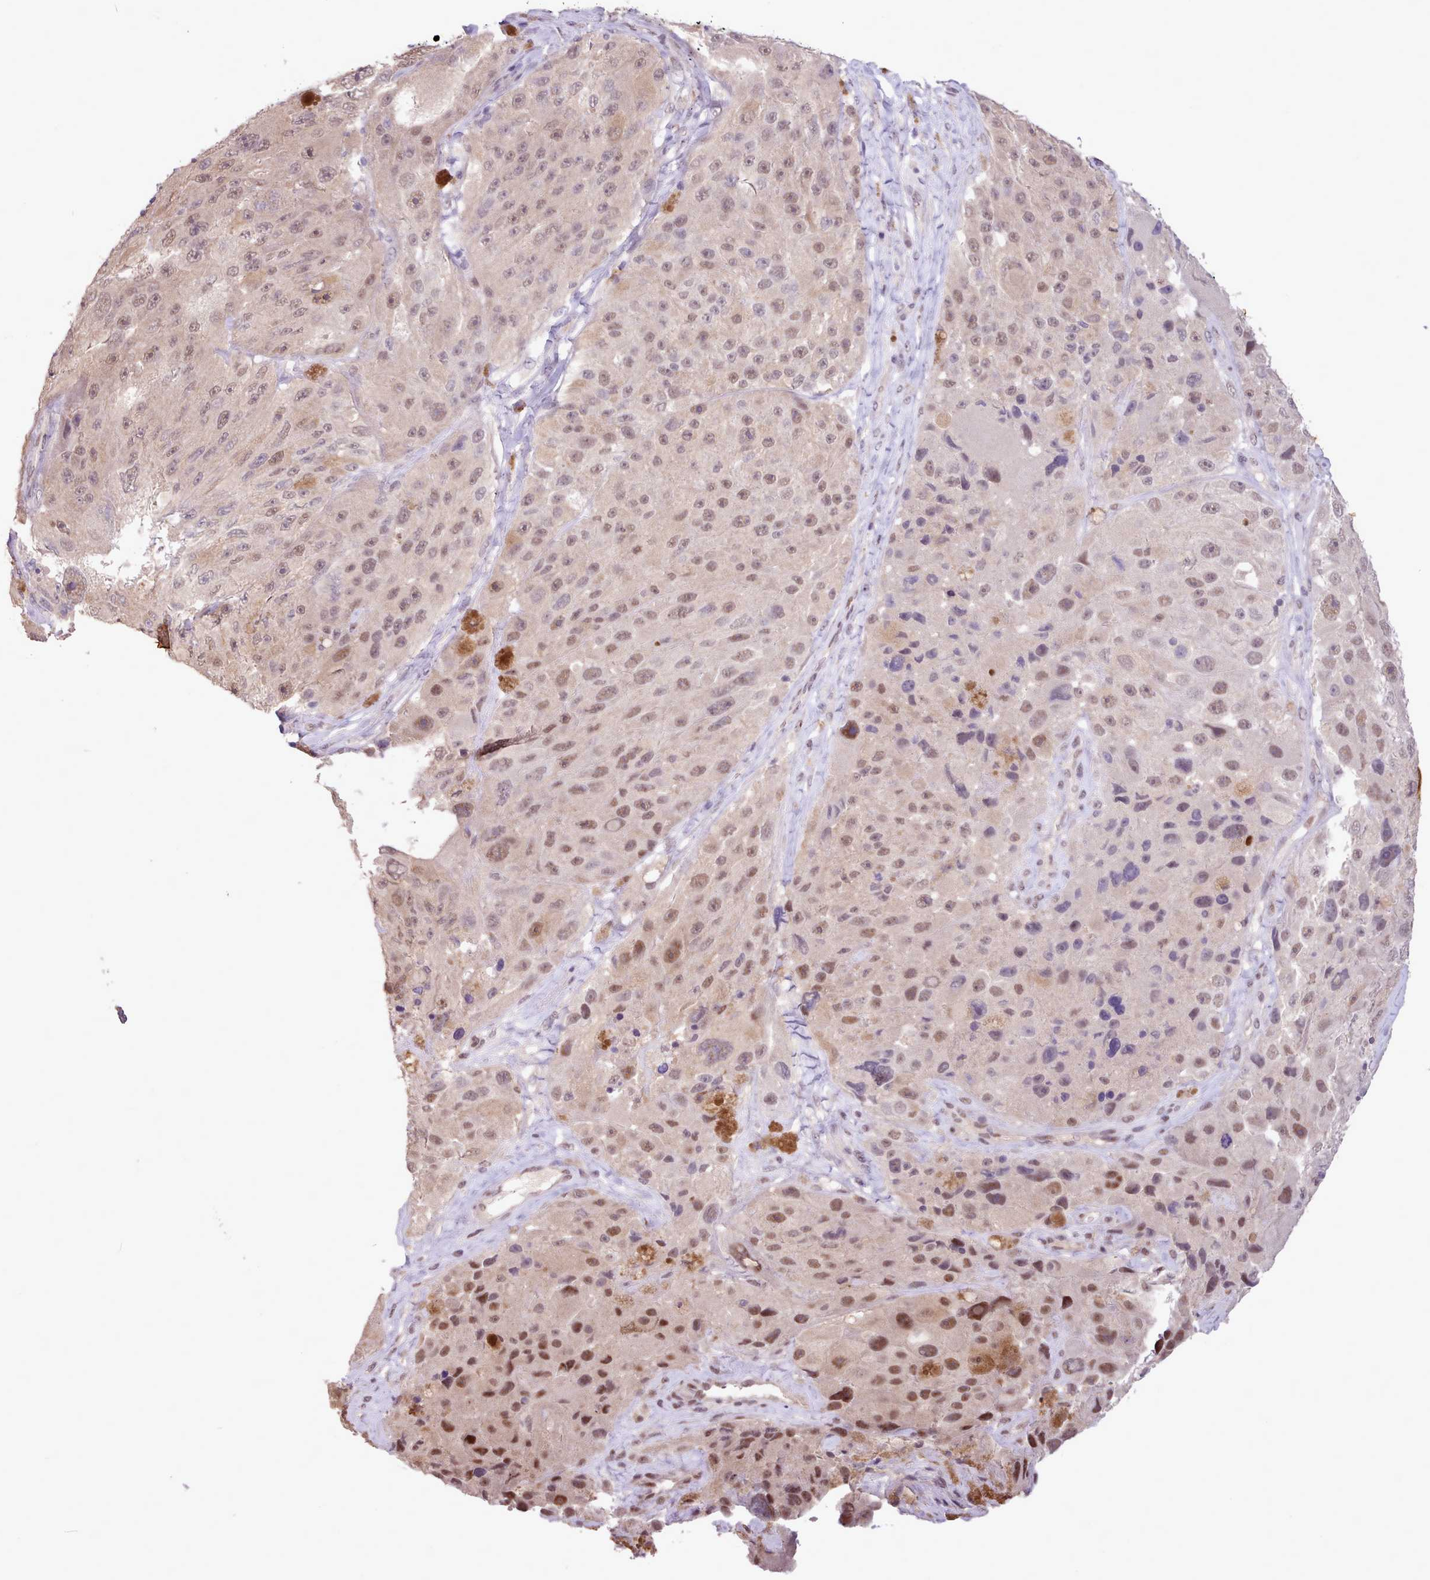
{"staining": {"intensity": "weak", "quantity": ">75%", "location": "nuclear"}, "tissue": "melanoma", "cell_type": "Tumor cells", "image_type": "cancer", "snomed": [{"axis": "morphology", "description": "Malignant melanoma, Metastatic site"}, {"axis": "topography", "description": "Lymph node"}], "caption": "There is low levels of weak nuclear positivity in tumor cells of melanoma, as demonstrated by immunohistochemical staining (brown color).", "gene": "ZNF607", "patient": {"sex": "male", "age": 62}}